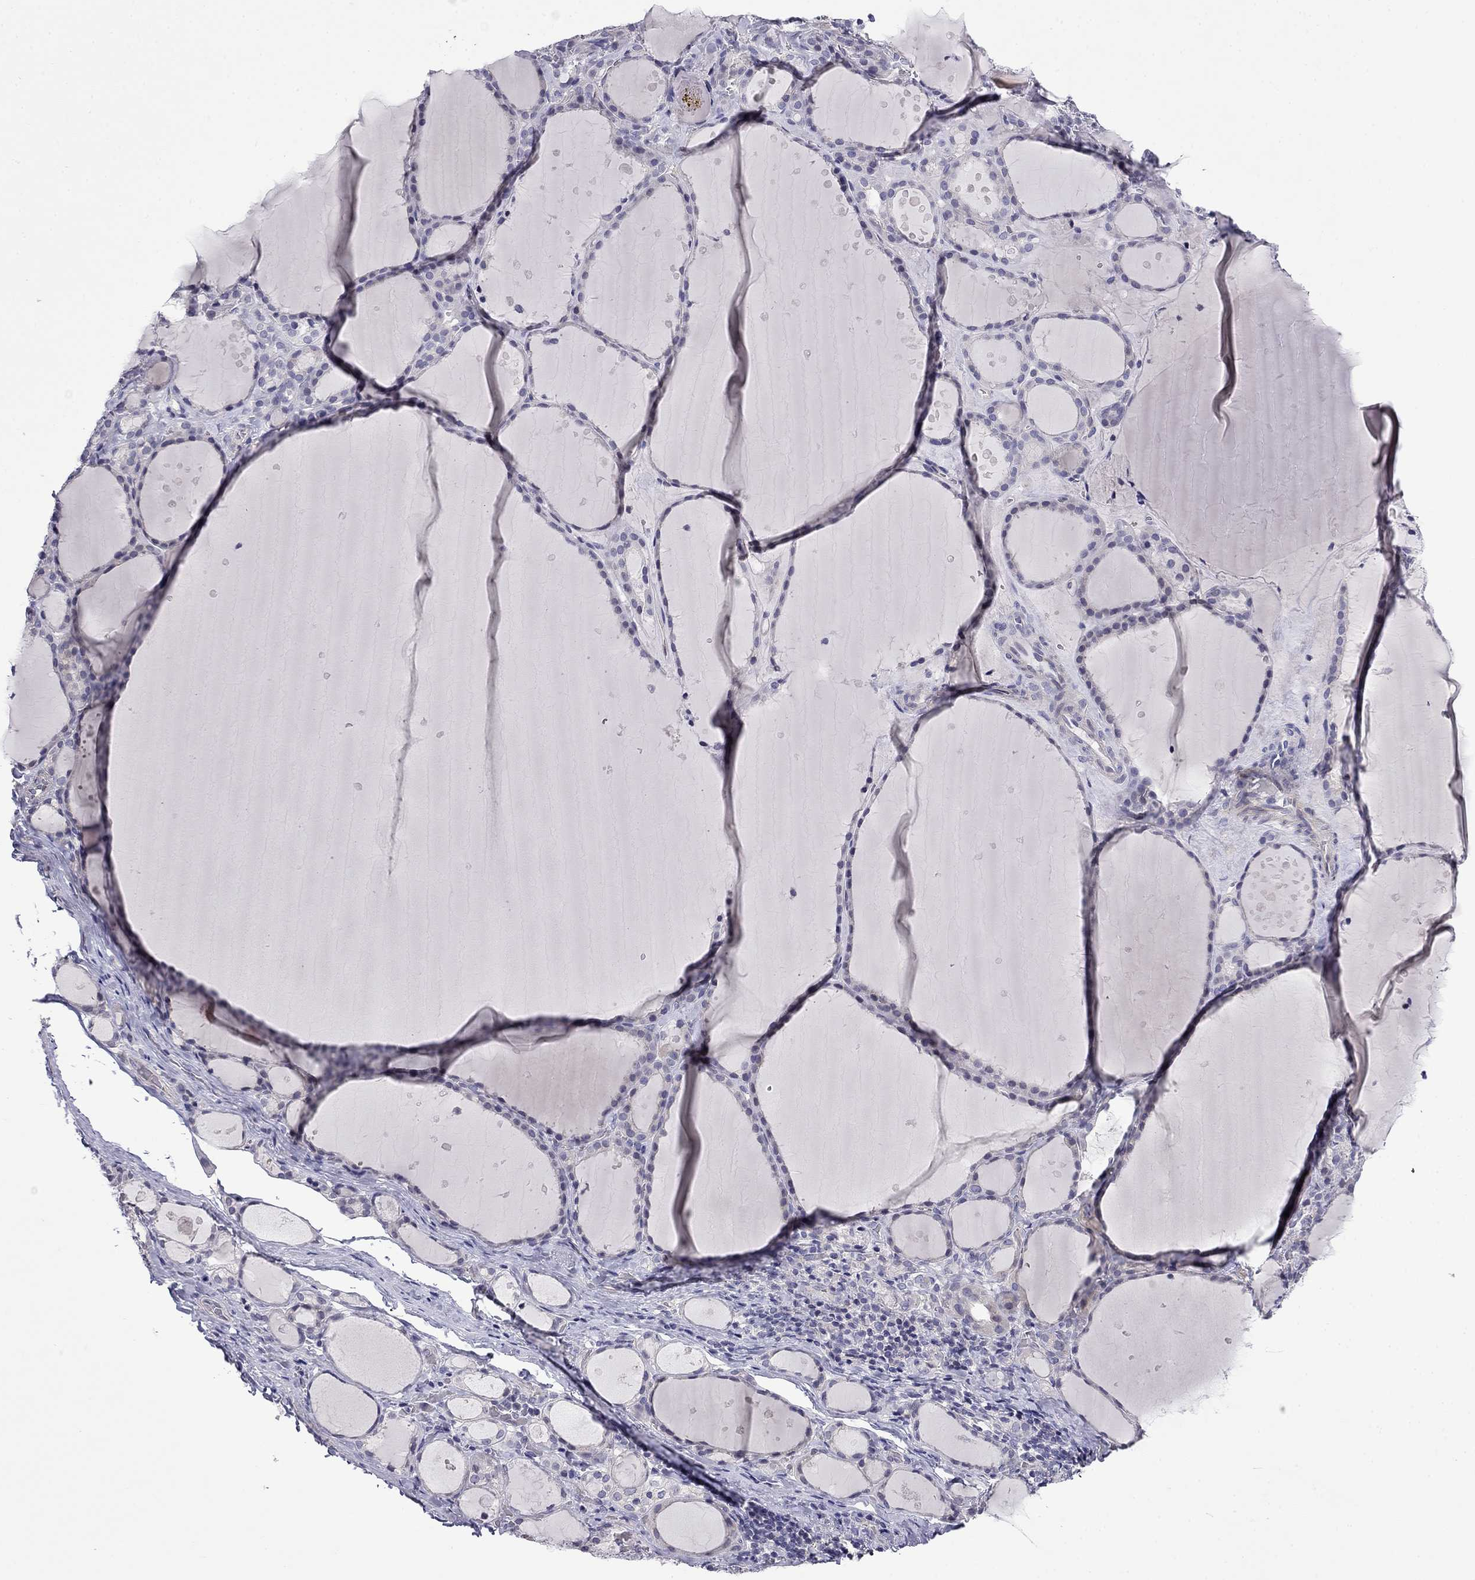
{"staining": {"intensity": "negative", "quantity": "none", "location": "none"}, "tissue": "thyroid gland", "cell_type": "Glandular cells", "image_type": "normal", "snomed": [{"axis": "morphology", "description": "Normal tissue, NOS"}, {"axis": "topography", "description": "Thyroid gland"}], "caption": "The immunohistochemistry (IHC) image has no significant expression in glandular cells of thyroid gland.", "gene": "PRR18", "patient": {"sex": "male", "age": 68}}